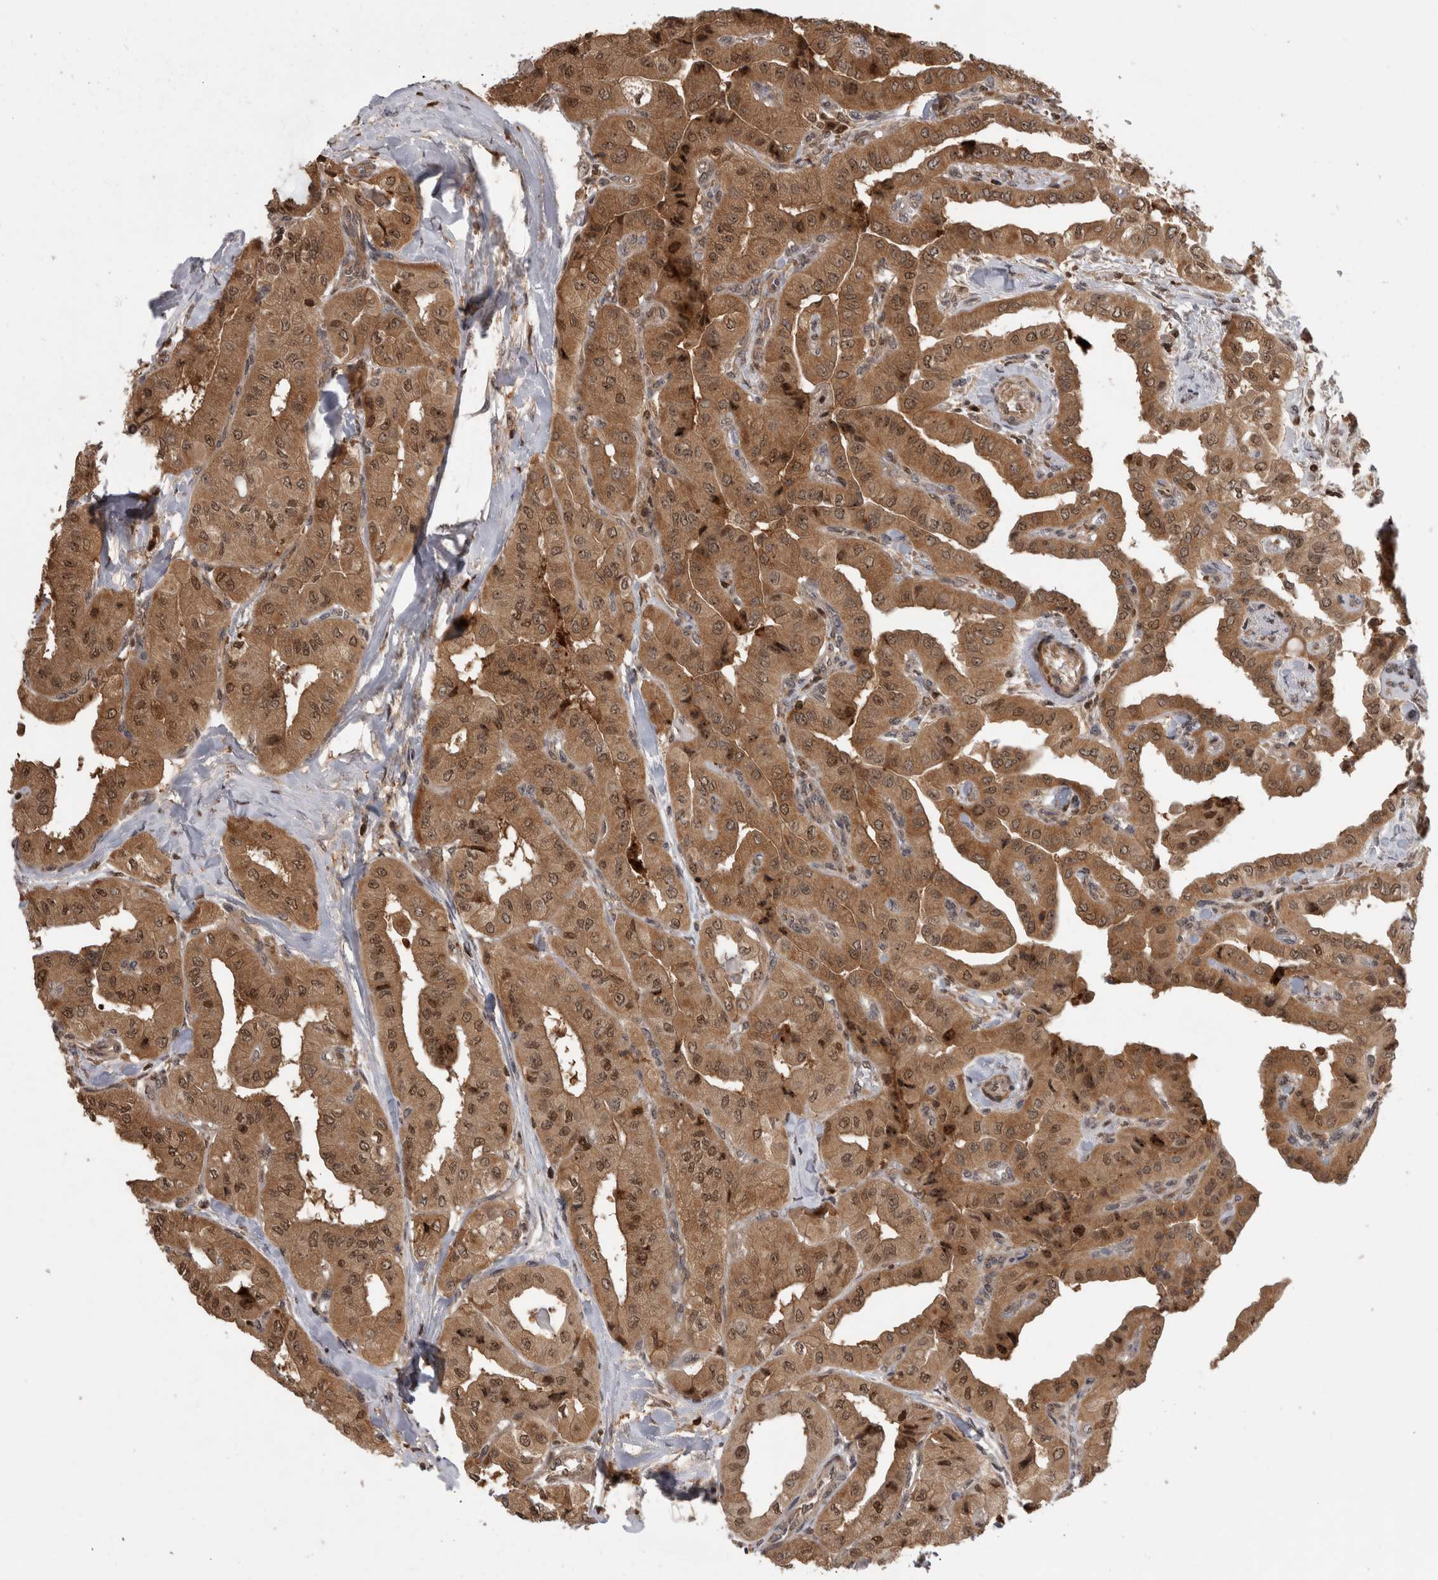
{"staining": {"intensity": "moderate", "quantity": ">75%", "location": "cytoplasmic/membranous,nuclear"}, "tissue": "thyroid cancer", "cell_type": "Tumor cells", "image_type": "cancer", "snomed": [{"axis": "morphology", "description": "Papillary adenocarcinoma, NOS"}, {"axis": "topography", "description": "Thyroid gland"}], "caption": "High-power microscopy captured an IHC histopathology image of thyroid papillary adenocarcinoma, revealing moderate cytoplasmic/membranous and nuclear staining in approximately >75% of tumor cells.", "gene": "TDRD7", "patient": {"sex": "female", "age": 59}}